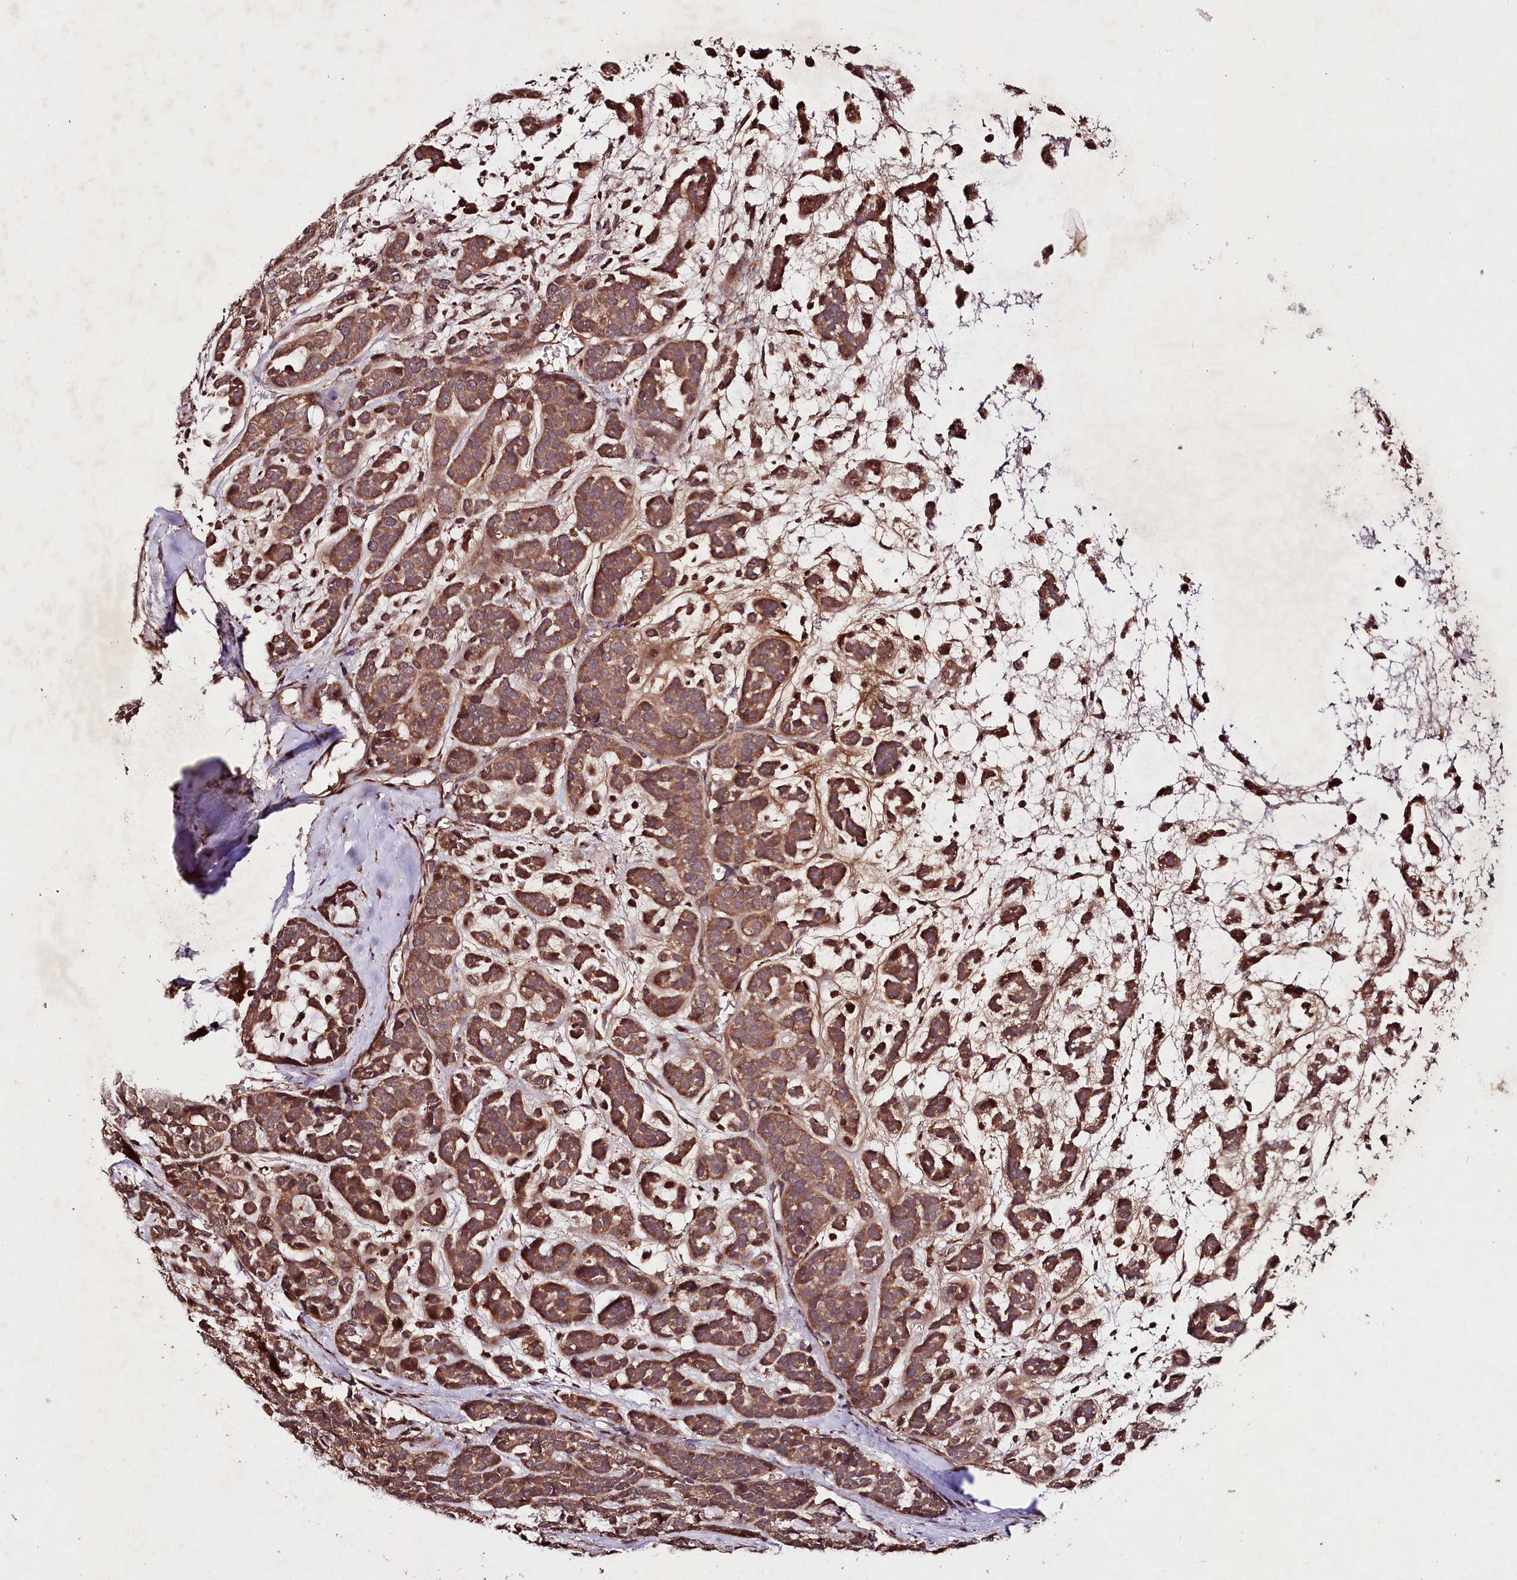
{"staining": {"intensity": "moderate", "quantity": ">75%", "location": "cytoplasmic/membranous"}, "tissue": "head and neck cancer", "cell_type": "Tumor cells", "image_type": "cancer", "snomed": [{"axis": "morphology", "description": "Adenocarcinoma, NOS"}, {"axis": "morphology", "description": "Adenoma, NOS"}, {"axis": "topography", "description": "Head-Neck"}], "caption": "Brown immunohistochemical staining in human head and neck adenoma shows moderate cytoplasmic/membranous staining in about >75% of tumor cells.", "gene": "TNPO3", "patient": {"sex": "female", "age": 55}}